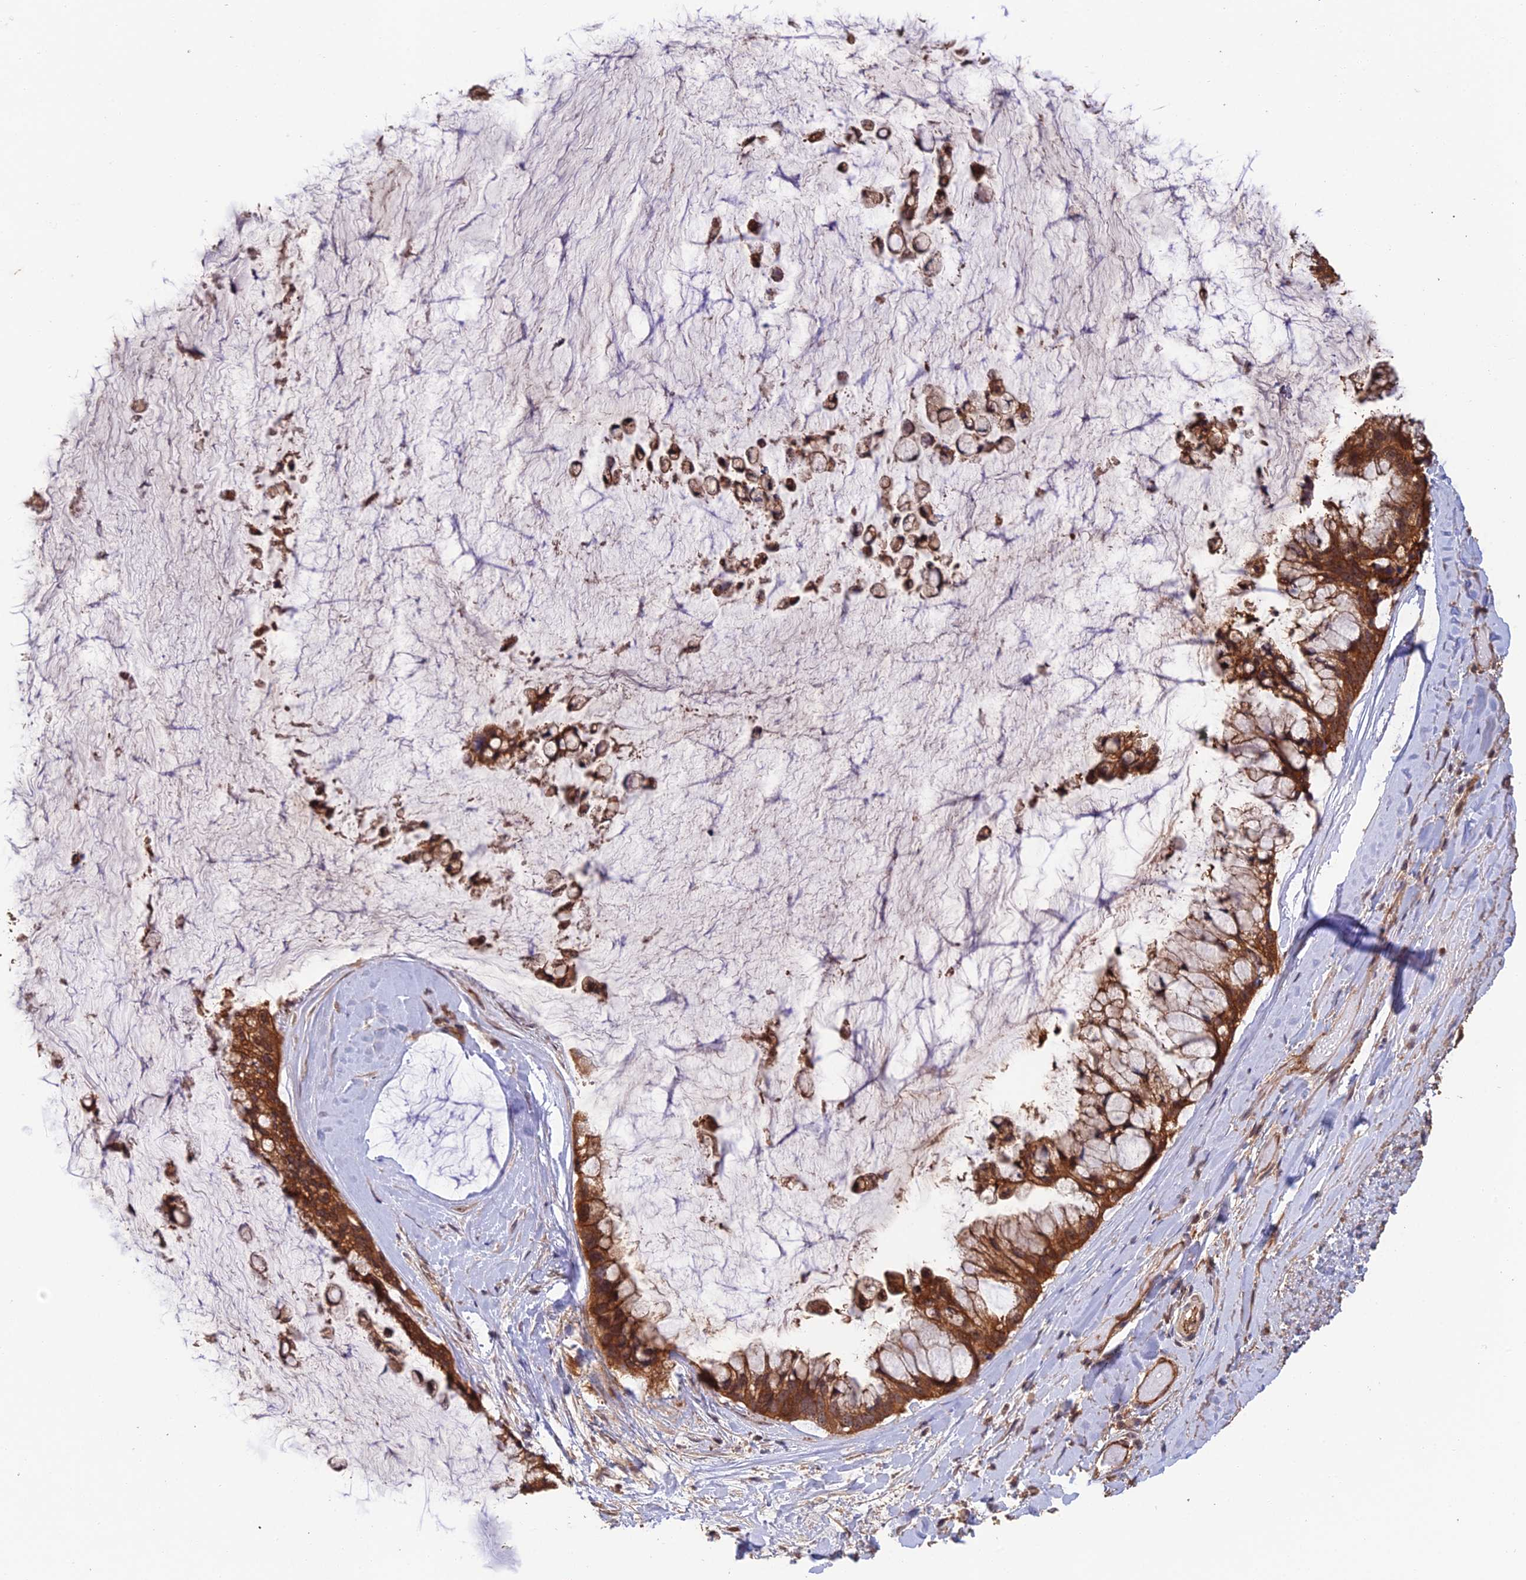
{"staining": {"intensity": "strong", "quantity": ">75%", "location": "cytoplasmic/membranous"}, "tissue": "ovarian cancer", "cell_type": "Tumor cells", "image_type": "cancer", "snomed": [{"axis": "morphology", "description": "Cystadenocarcinoma, mucinous, NOS"}, {"axis": "topography", "description": "Ovary"}], "caption": "A micrograph showing strong cytoplasmic/membranous positivity in approximately >75% of tumor cells in ovarian cancer (mucinous cystadenocarcinoma), as visualized by brown immunohistochemical staining.", "gene": "RALGAPA2", "patient": {"sex": "female", "age": 39}}